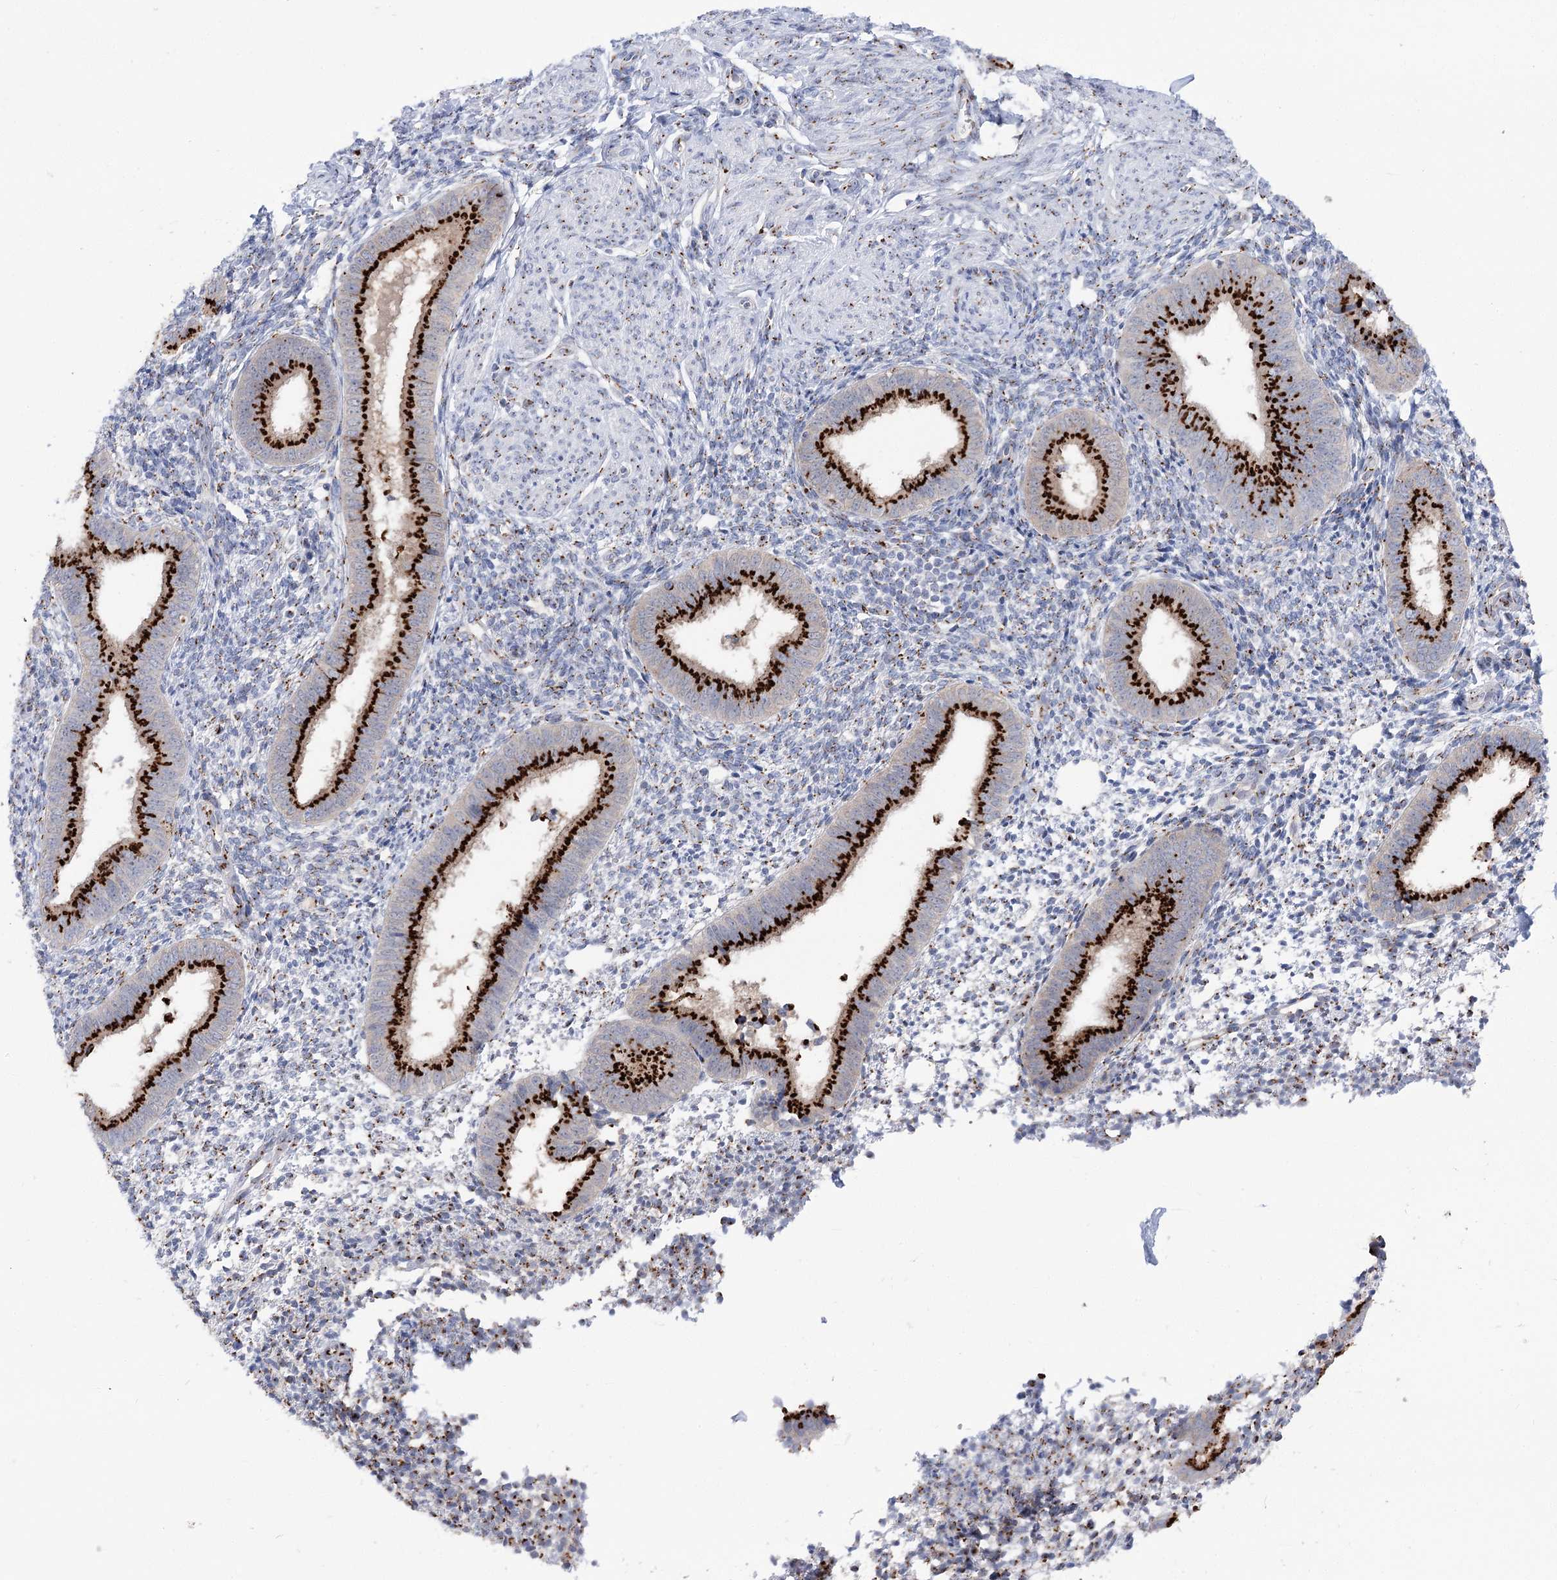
{"staining": {"intensity": "moderate", "quantity": ">75%", "location": "cytoplasmic/membranous"}, "tissue": "endometrium", "cell_type": "Cells in endometrial stroma", "image_type": "normal", "snomed": [{"axis": "morphology", "description": "Normal tissue, NOS"}, {"axis": "topography", "description": "Uterus"}, {"axis": "topography", "description": "Endometrium"}], "caption": "Normal endometrium exhibits moderate cytoplasmic/membranous expression in approximately >75% of cells in endometrial stroma.", "gene": "TMEM165", "patient": {"sex": "female", "age": 48}}